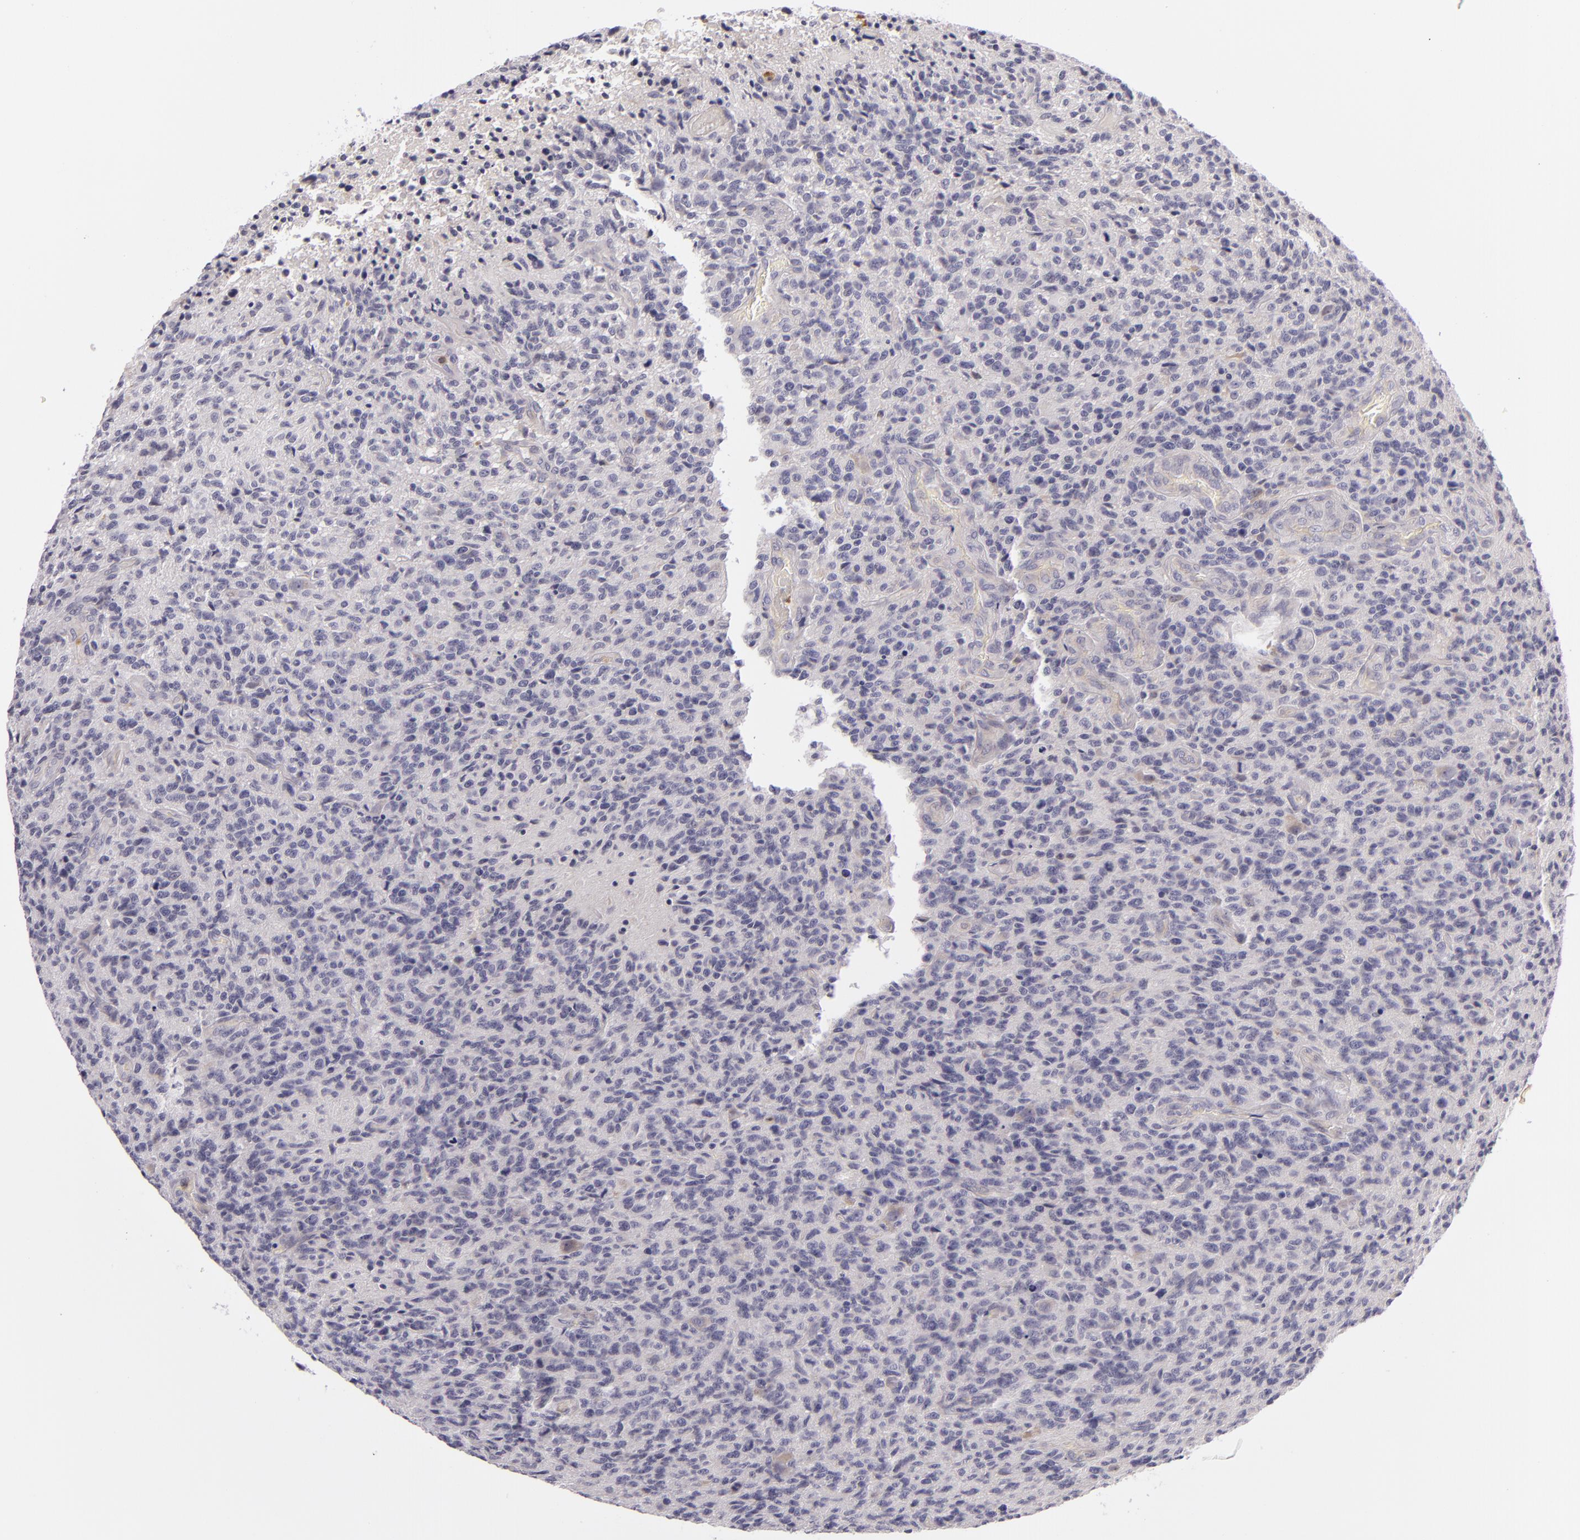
{"staining": {"intensity": "negative", "quantity": "none", "location": "none"}, "tissue": "glioma", "cell_type": "Tumor cells", "image_type": "cancer", "snomed": [{"axis": "morphology", "description": "Glioma, malignant, High grade"}, {"axis": "topography", "description": "Brain"}], "caption": "This is a image of immunohistochemistry (IHC) staining of glioma, which shows no staining in tumor cells.", "gene": "FAM181A", "patient": {"sex": "male", "age": 36}}